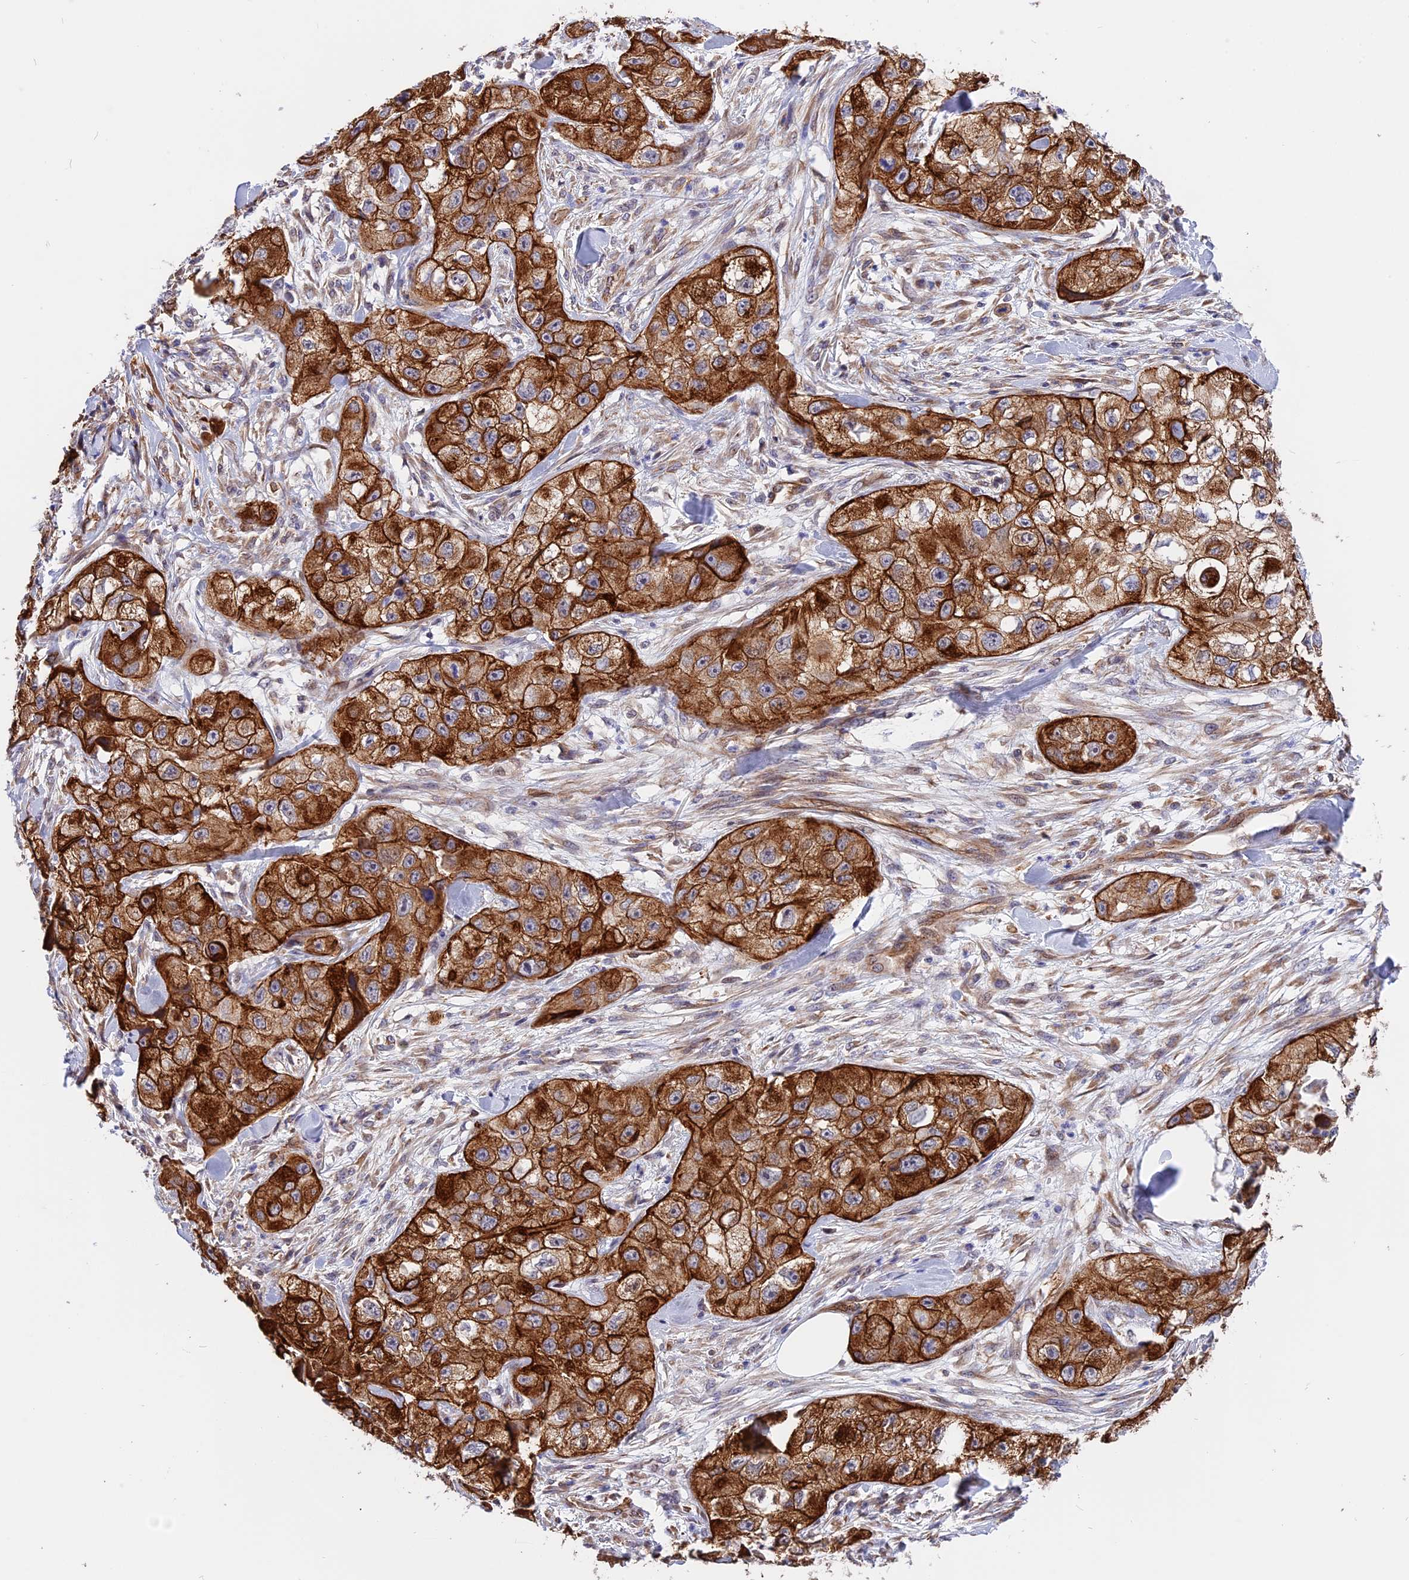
{"staining": {"intensity": "strong", "quantity": ">75%", "location": "cytoplasmic/membranous"}, "tissue": "skin cancer", "cell_type": "Tumor cells", "image_type": "cancer", "snomed": [{"axis": "morphology", "description": "Squamous cell carcinoma, NOS"}, {"axis": "topography", "description": "Skin"}, {"axis": "topography", "description": "Subcutis"}], "caption": "Immunohistochemical staining of human squamous cell carcinoma (skin) exhibits high levels of strong cytoplasmic/membranous protein positivity in approximately >75% of tumor cells.", "gene": "R3HDM4", "patient": {"sex": "male", "age": 73}}